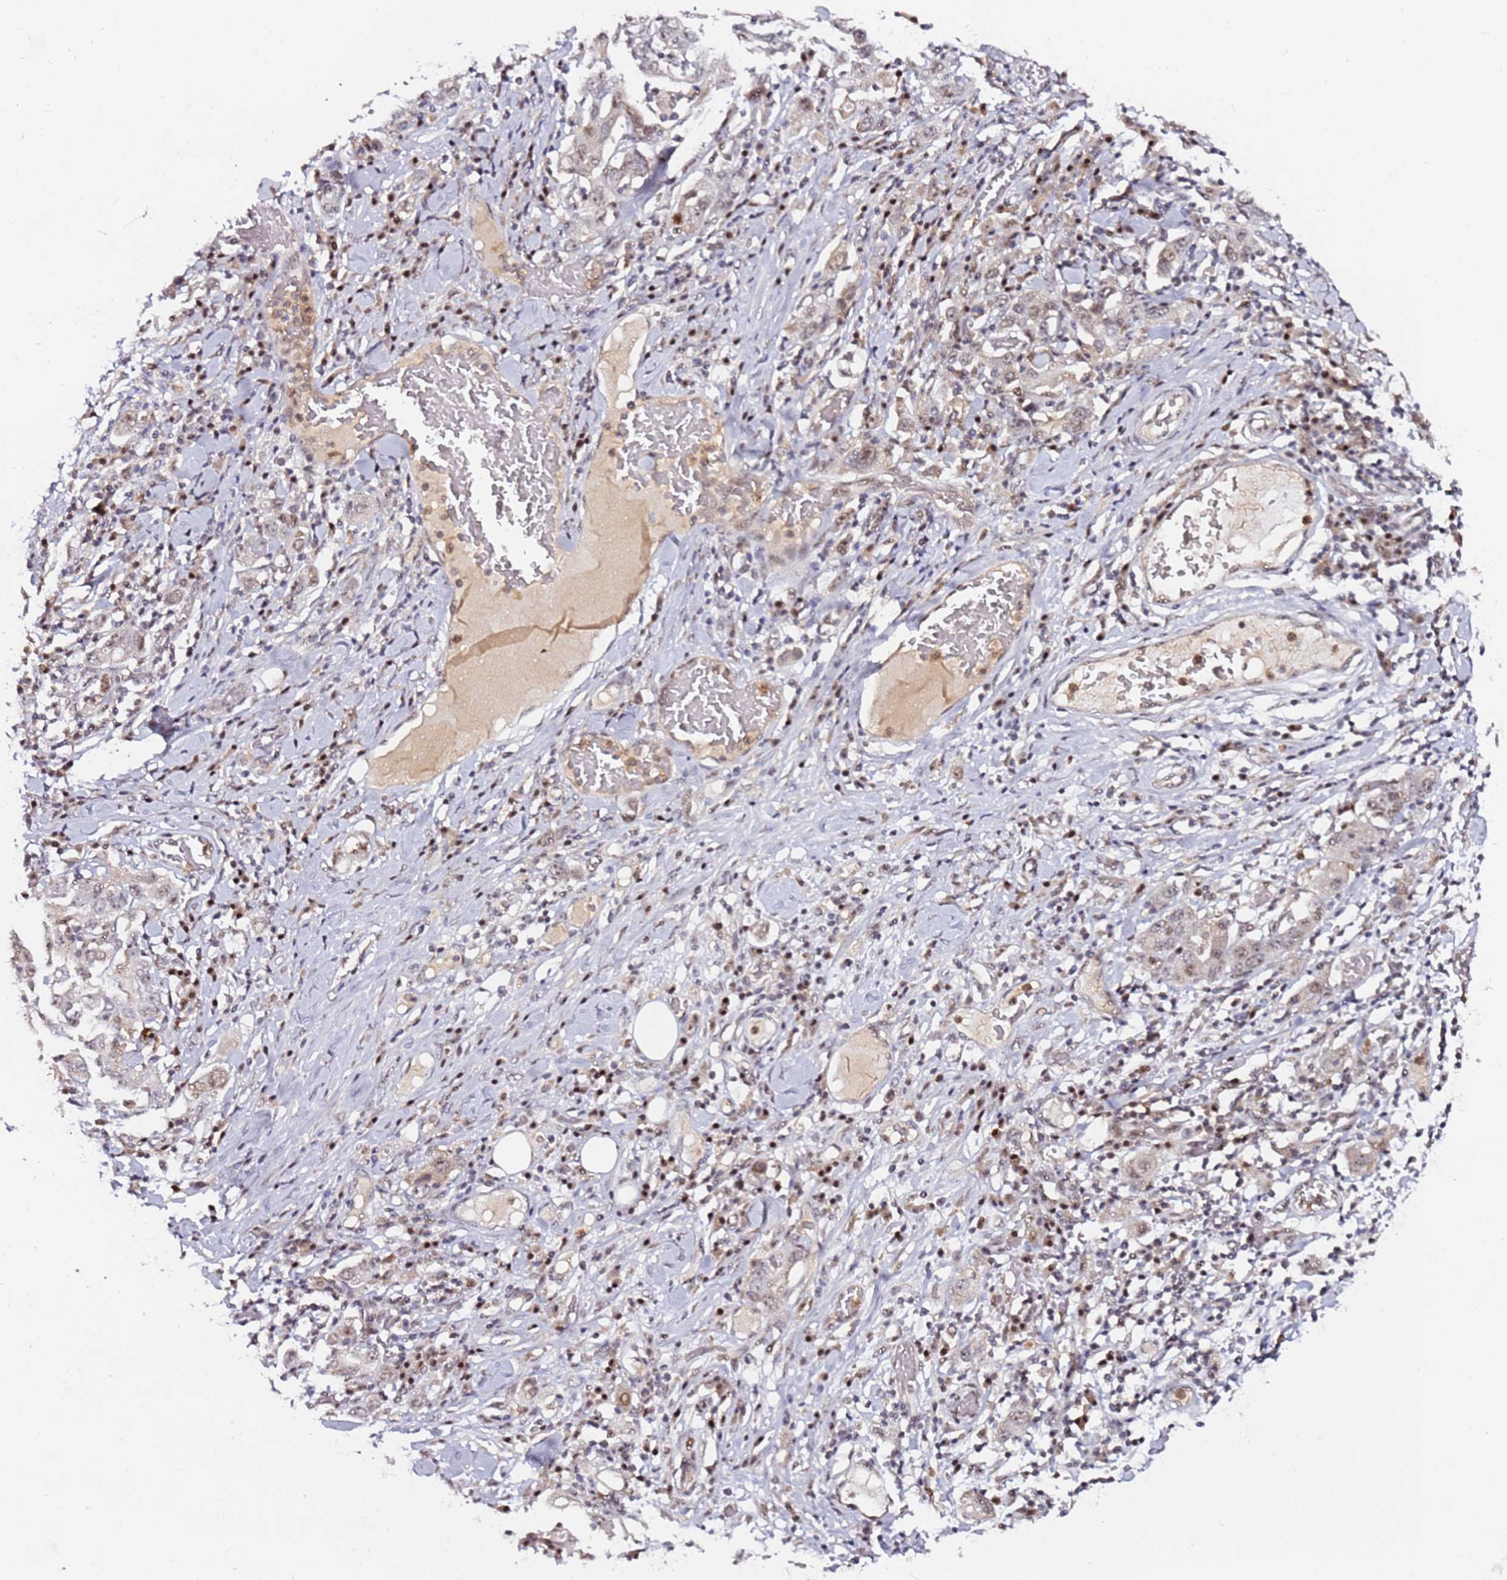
{"staining": {"intensity": "moderate", "quantity": ">75%", "location": "nuclear"}, "tissue": "stomach cancer", "cell_type": "Tumor cells", "image_type": "cancer", "snomed": [{"axis": "morphology", "description": "Adenocarcinoma, NOS"}, {"axis": "topography", "description": "Stomach, upper"}], "caption": "Approximately >75% of tumor cells in human stomach adenocarcinoma reveal moderate nuclear protein expression as visualized by brown immunohistochemical staining.", "gene": "FCF1", "patient": {"sex": "male", "age": 62}}